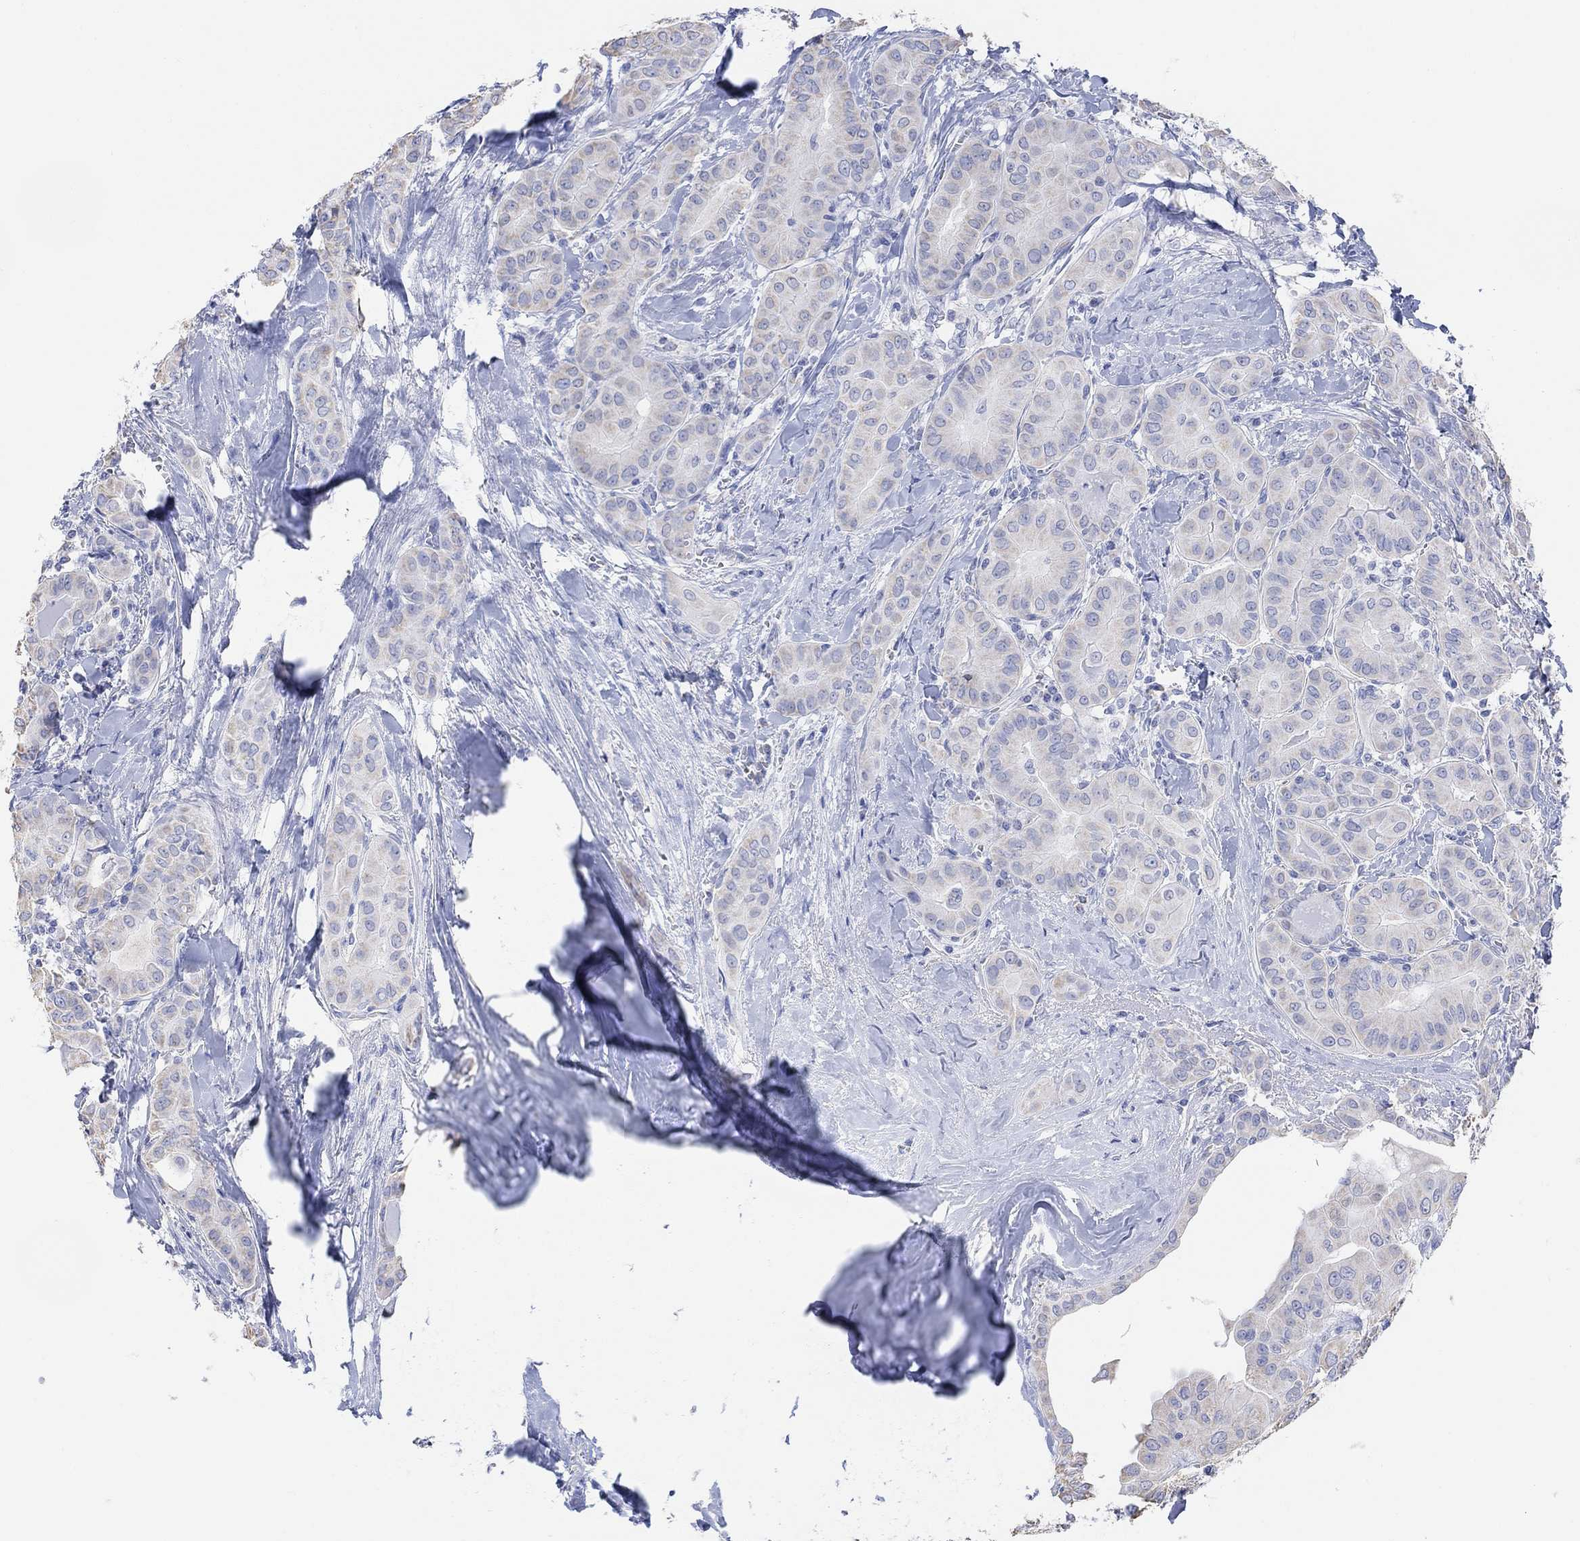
{"staining": {"intensity": "negative", "quantity": "none", "location": "none"}, "tissue": "thyroid cancer", "cell_type": "Tumor cells", "image_type": "cancer", "snomed": [{"axis": "morphology", "description": "Papillary adenocarcinoma, NOS"}, {"axis": "topography", "description": "Thyroid gland"}], "caption": "Tumor cells show no significant protein positivity in thyroid cancer (papillary adenocarcinoma).", "gene": "SYT12", "patient": {"sex": "female", "age": 37}}